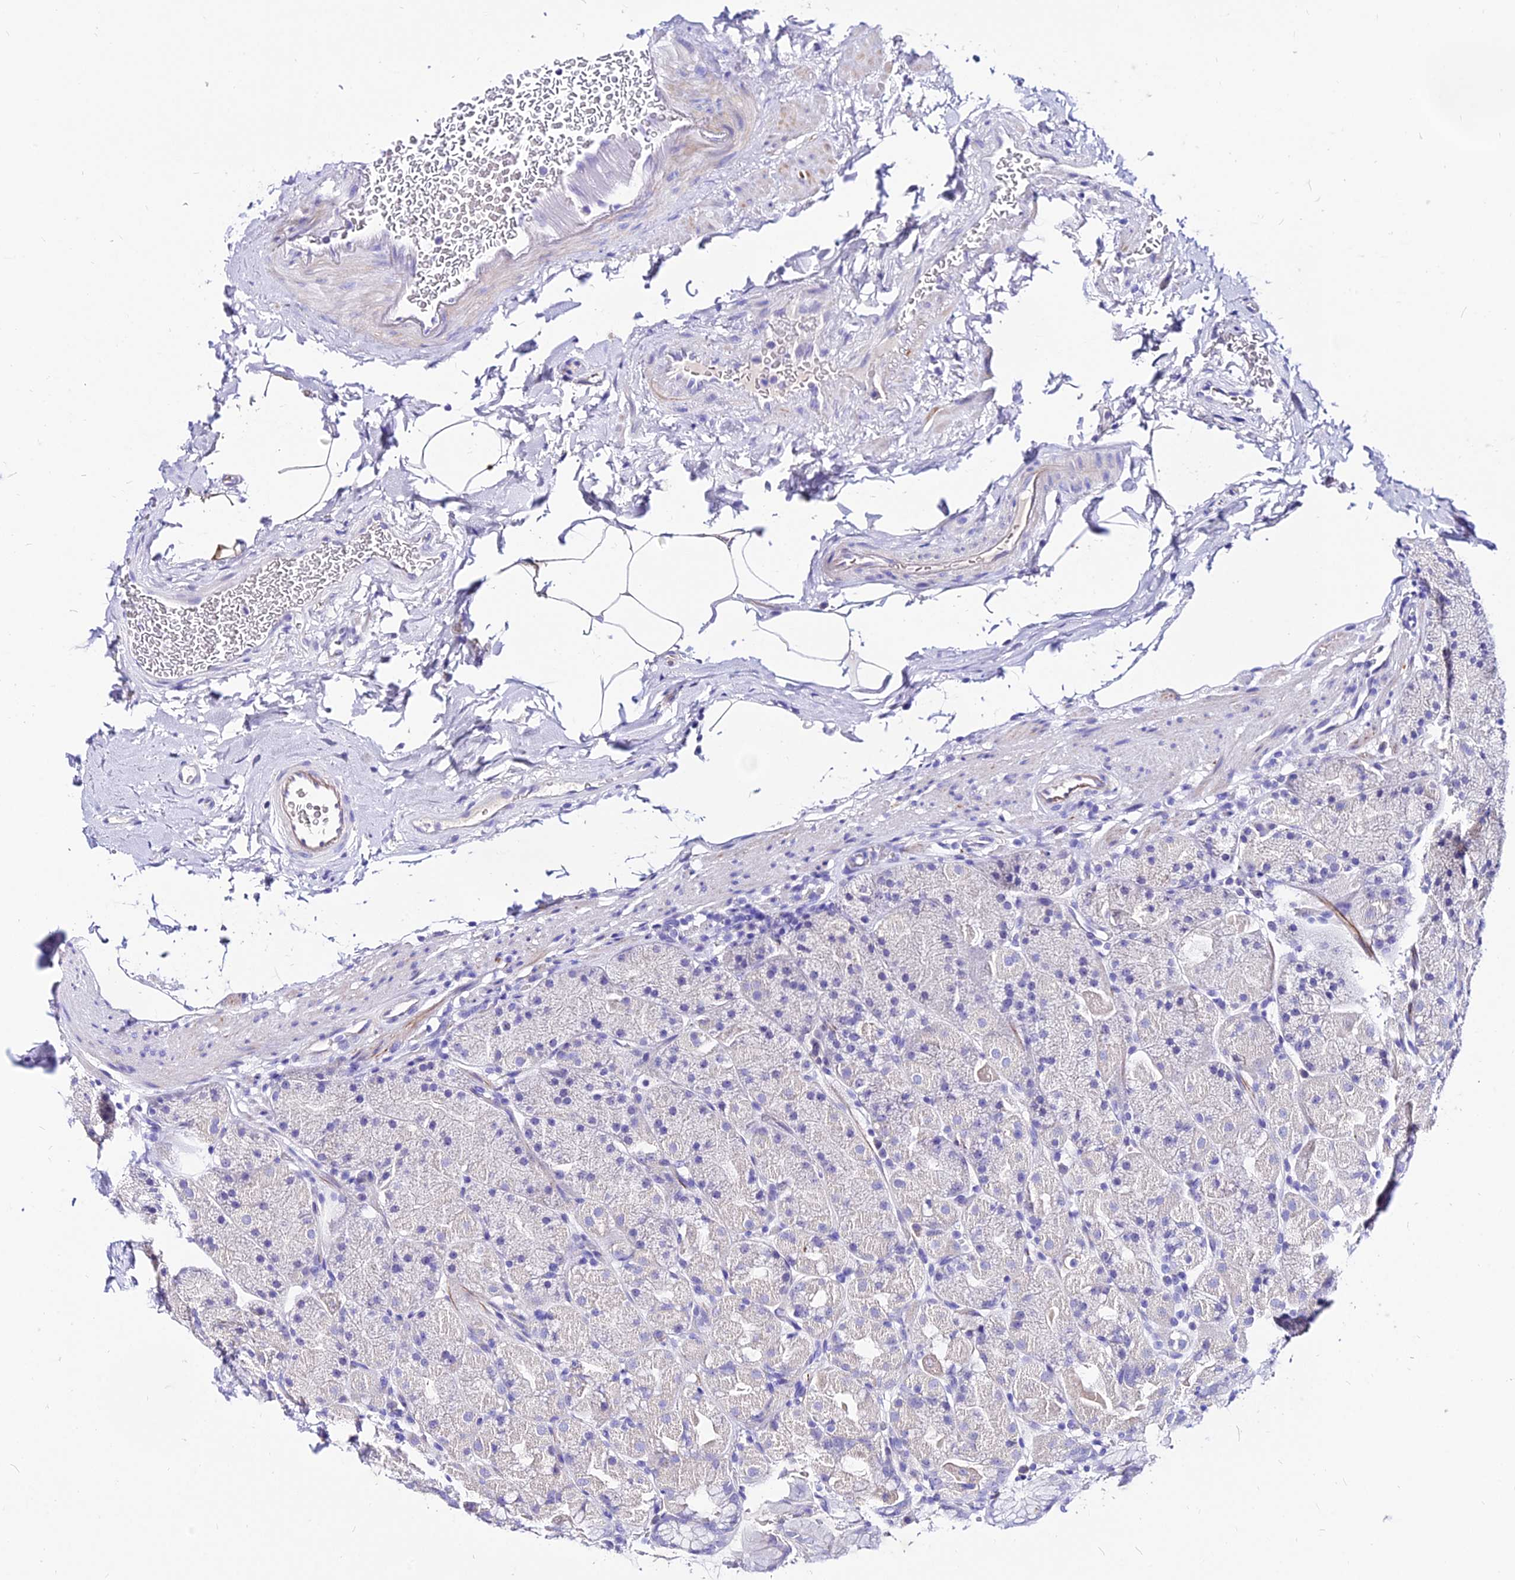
{"staining": {"intensity": "negative", "quantity": "none", "location": "none"}, "tissue": "stomach", "cell_type": "Glandular cells", "image_type": "normal", "snomed": [{"axis": "morphology", "description": "Normal tissue, NOS"}, {"axis": "topography", "description": "Stomach, upper"}, {"axis": "topography", "description": "Stomach, lower"}], "caption": "Protein analysis of normal stomach exhibits no significant staining in glandular cells.", "gene": "DEFB106A", "patient": {"sex": "male", "age": 67}}